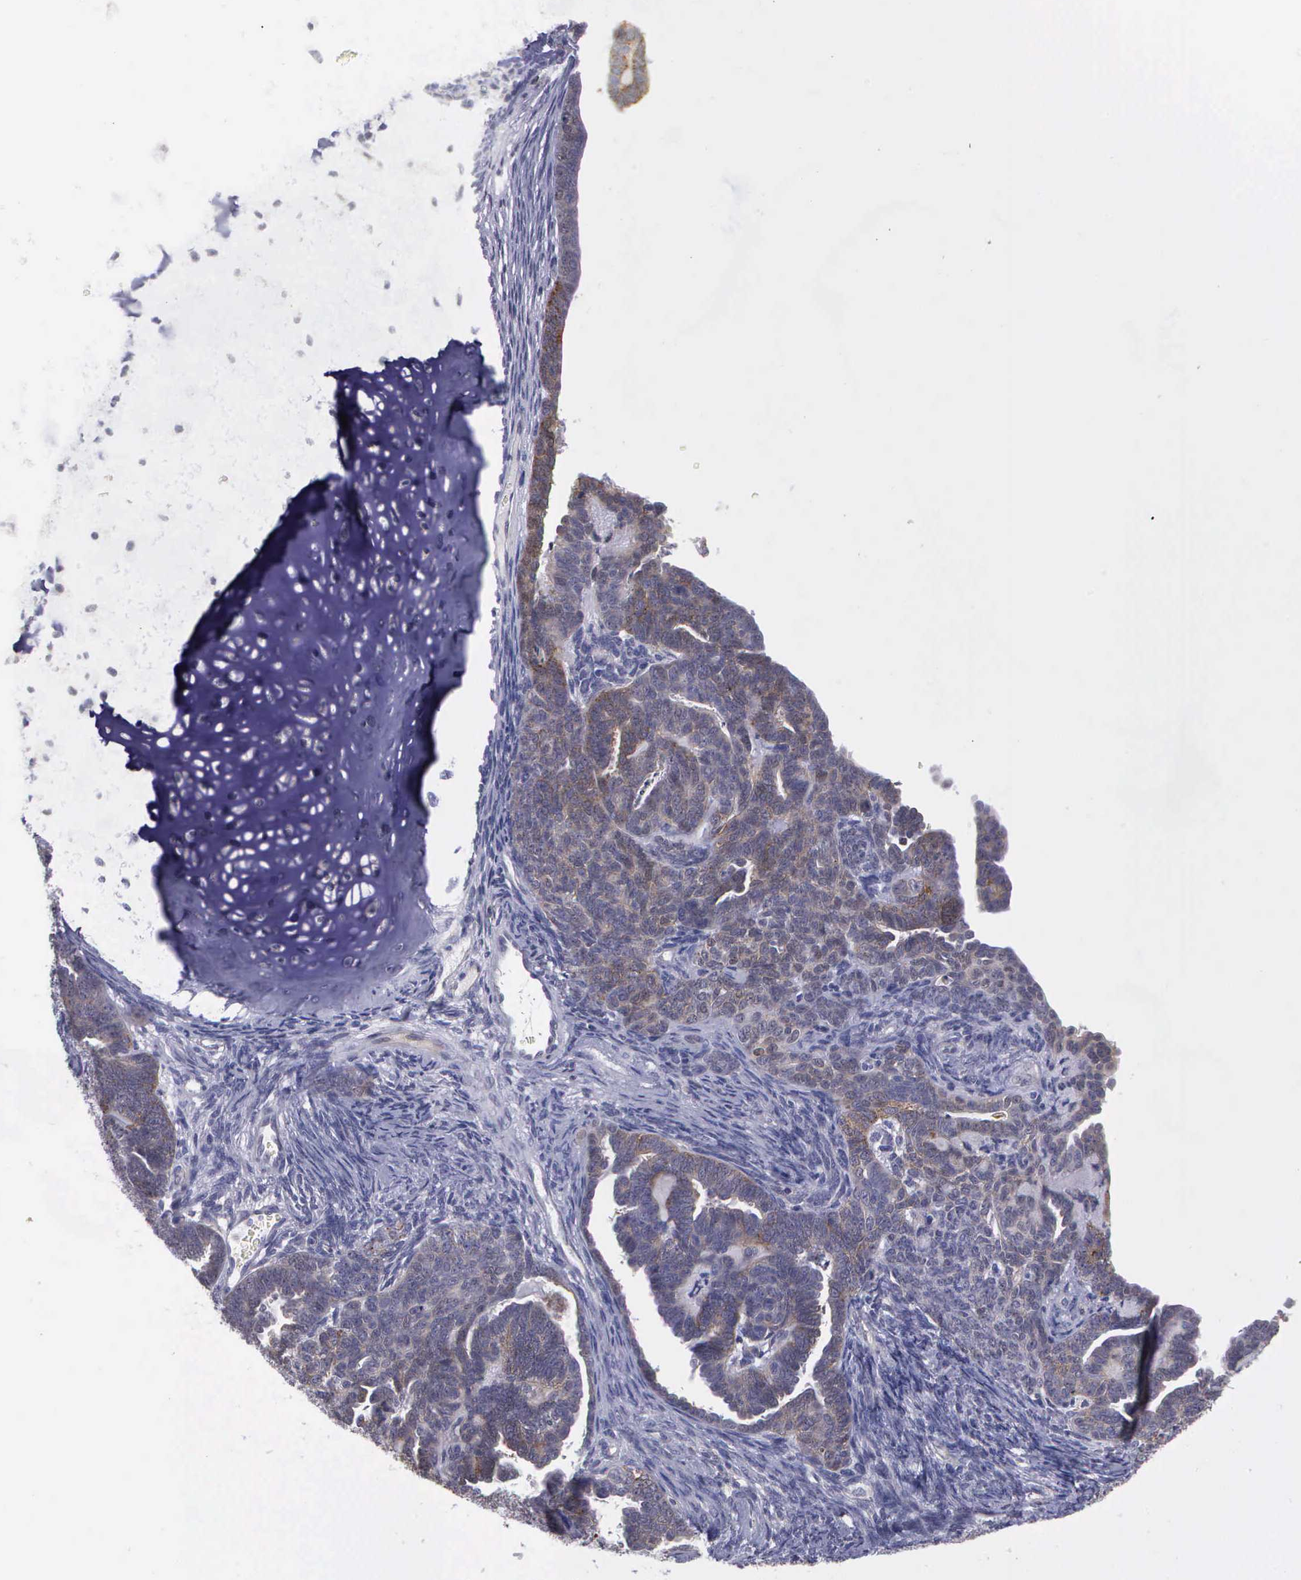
{"staining": {"intensity": "moderate", "quantity": "25%-75%", "location": "cytoplasmic/membranous,nuclear"}, "tissue": "endometrial cancer", "cell_type": "Tumor cells", "image_type": "cancer", "snomed": [{"axis": "morphology", "description": "Neoplasm, malignant, NOS"}, {"axis": "topography", "description": "Endometrium"}], "caption": "The immunohistochemical stain shows moderate cytoplasmic/membranous and nuclear staining in tumor cells of endometrial cancer tissue.", "gene": "MICAL3", "patient": {"sex": "female", "age": 74}}